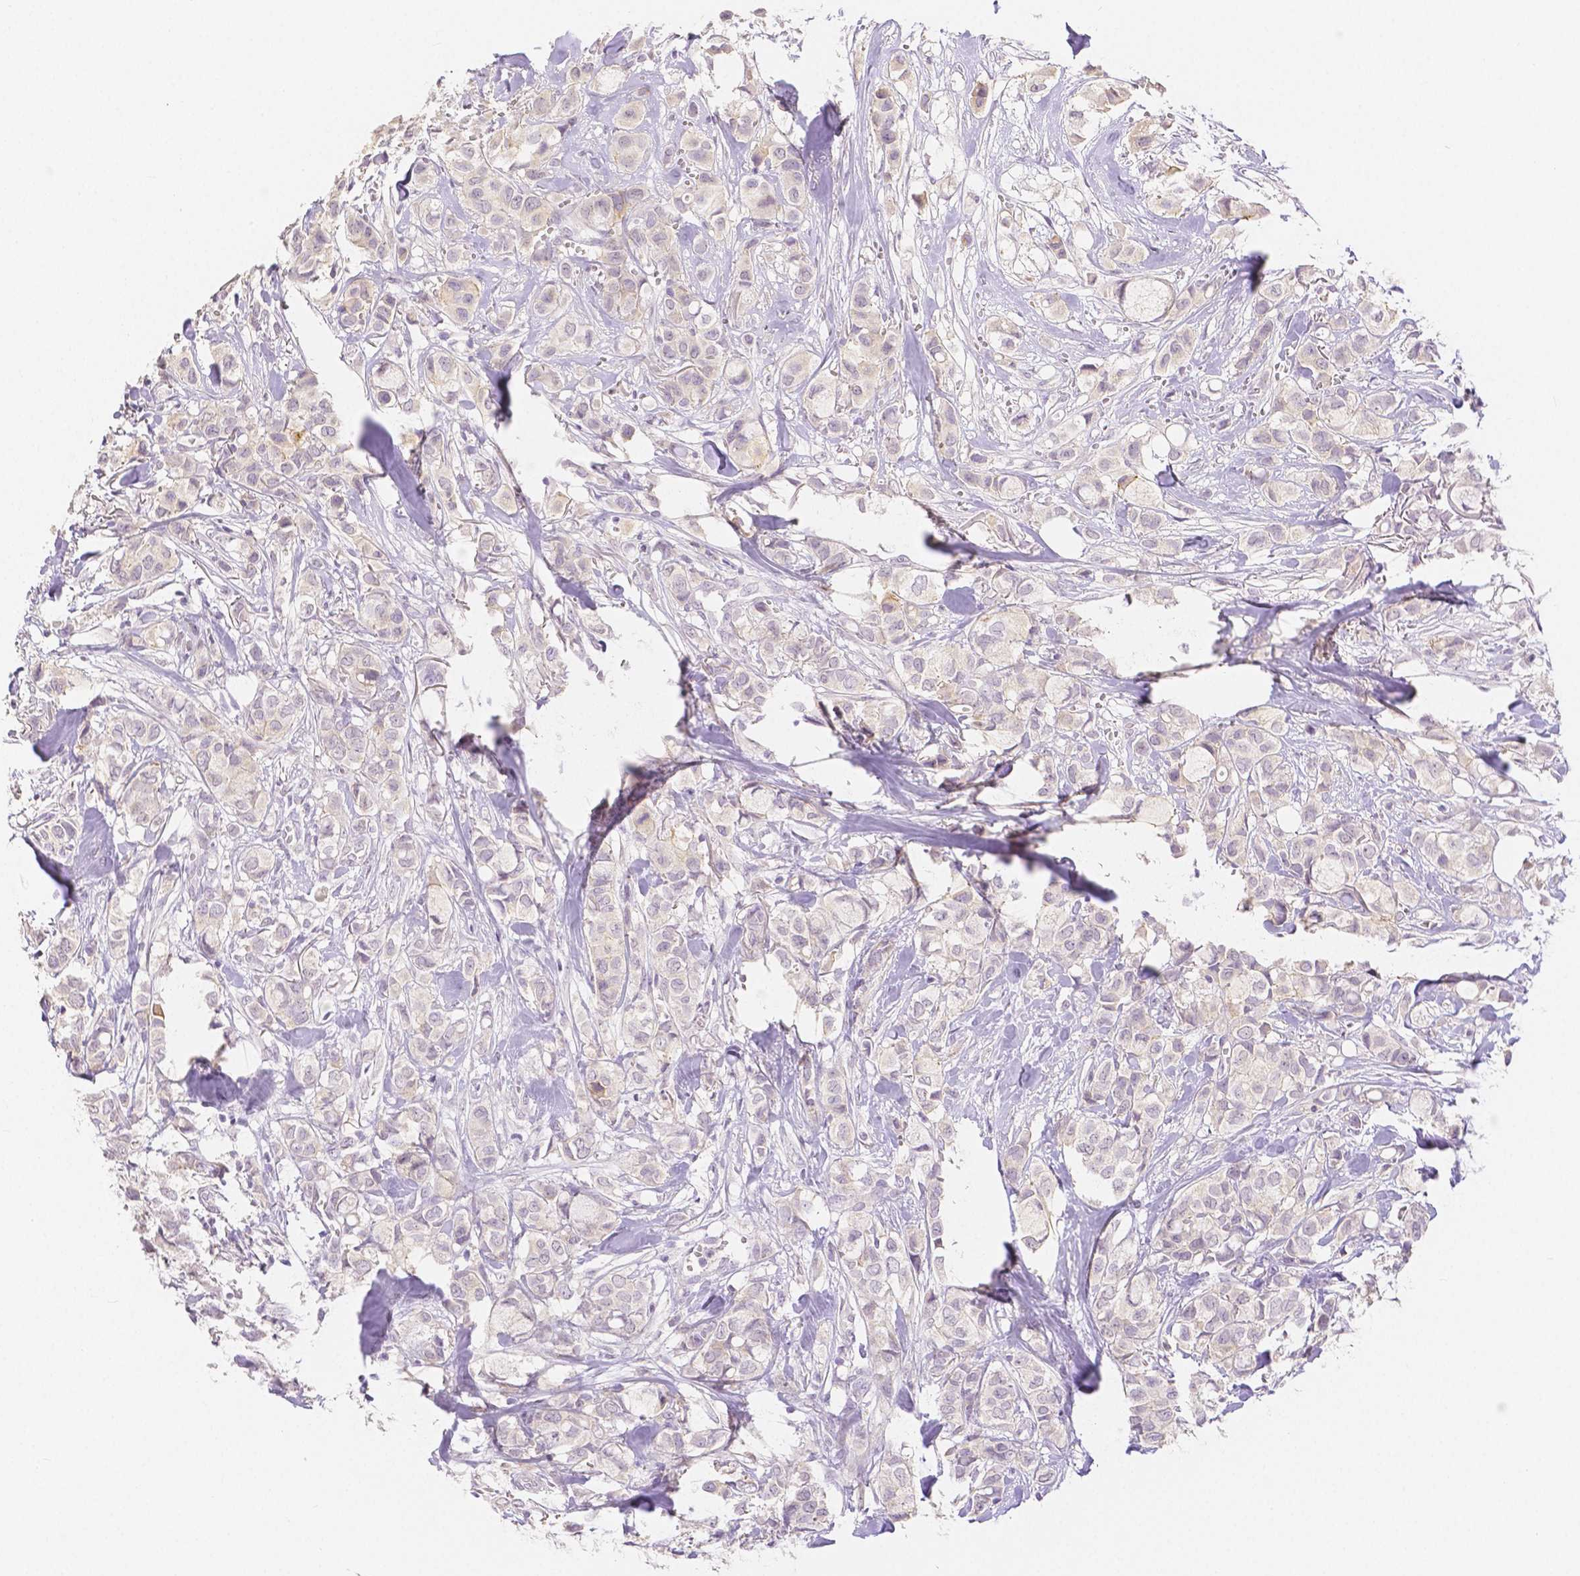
{"staining": {"intensity": "negative", "quantity": "none", "location": "none"}, "tissue": "breast cancer", "cell_type": "Tumor cells", "image_type": "cancer", "snomed": [{"axis": "morphology", "description": "Duct carcinoma"}, {"axis": "topography", "description": "Breast"}], "caption": "The immunohistochemistry (IHC) micrograph has no significant staining in tumor cells of breast cancer (intraductal carcinoma) tissue.", "gene": "OCLN", "patient": {"sex": "female", "age": 85}}